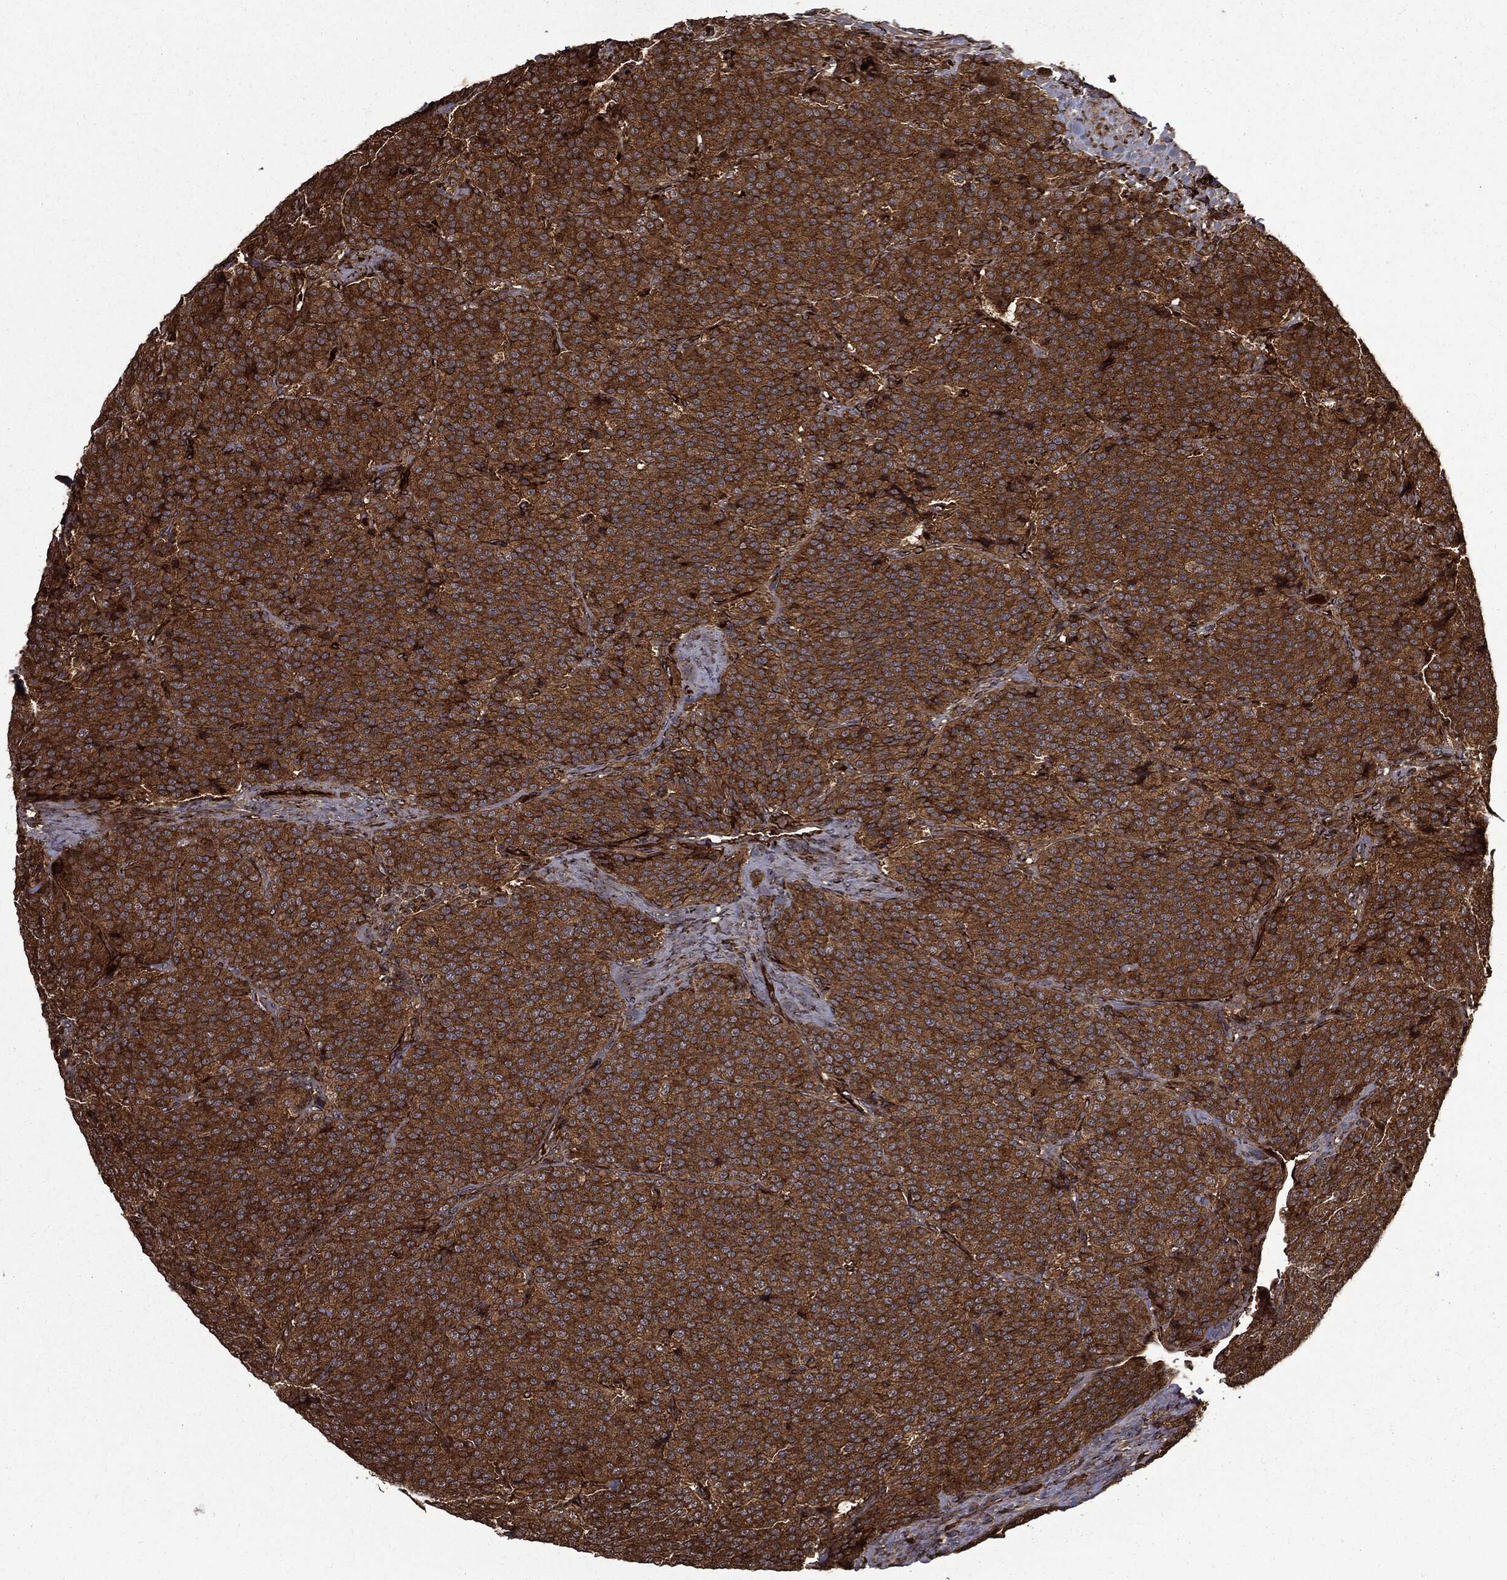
{"staining": {"intensity": "strong", "quantity": ">75%", "location": "cytoplasmic/membranous"}, "tissue": "carcinoid", "cell_type": "Tumor cells", "image_type": "cancer", "snomed": [{"axis": "morphology", "description": "Carcinoid, malignant, NOS"}, {"axis": "topography", "description": "Small intestine"}], "caption": "Immunohistochemistry staining of malignant carcinoid, which demonstrates high levels of strong cytoplasmic/membranous staining in approximately >75% of tumor cells indicating strong cytoplasmic/membranous protein expression. The staining was performed using DAB (3,3'-diaminobenzidine) (brown) for protein detection and nuclei were counterstained in hematoxylin (blue).", "gene": "HTT", "patient": {"sex": "female", "age": 58}}